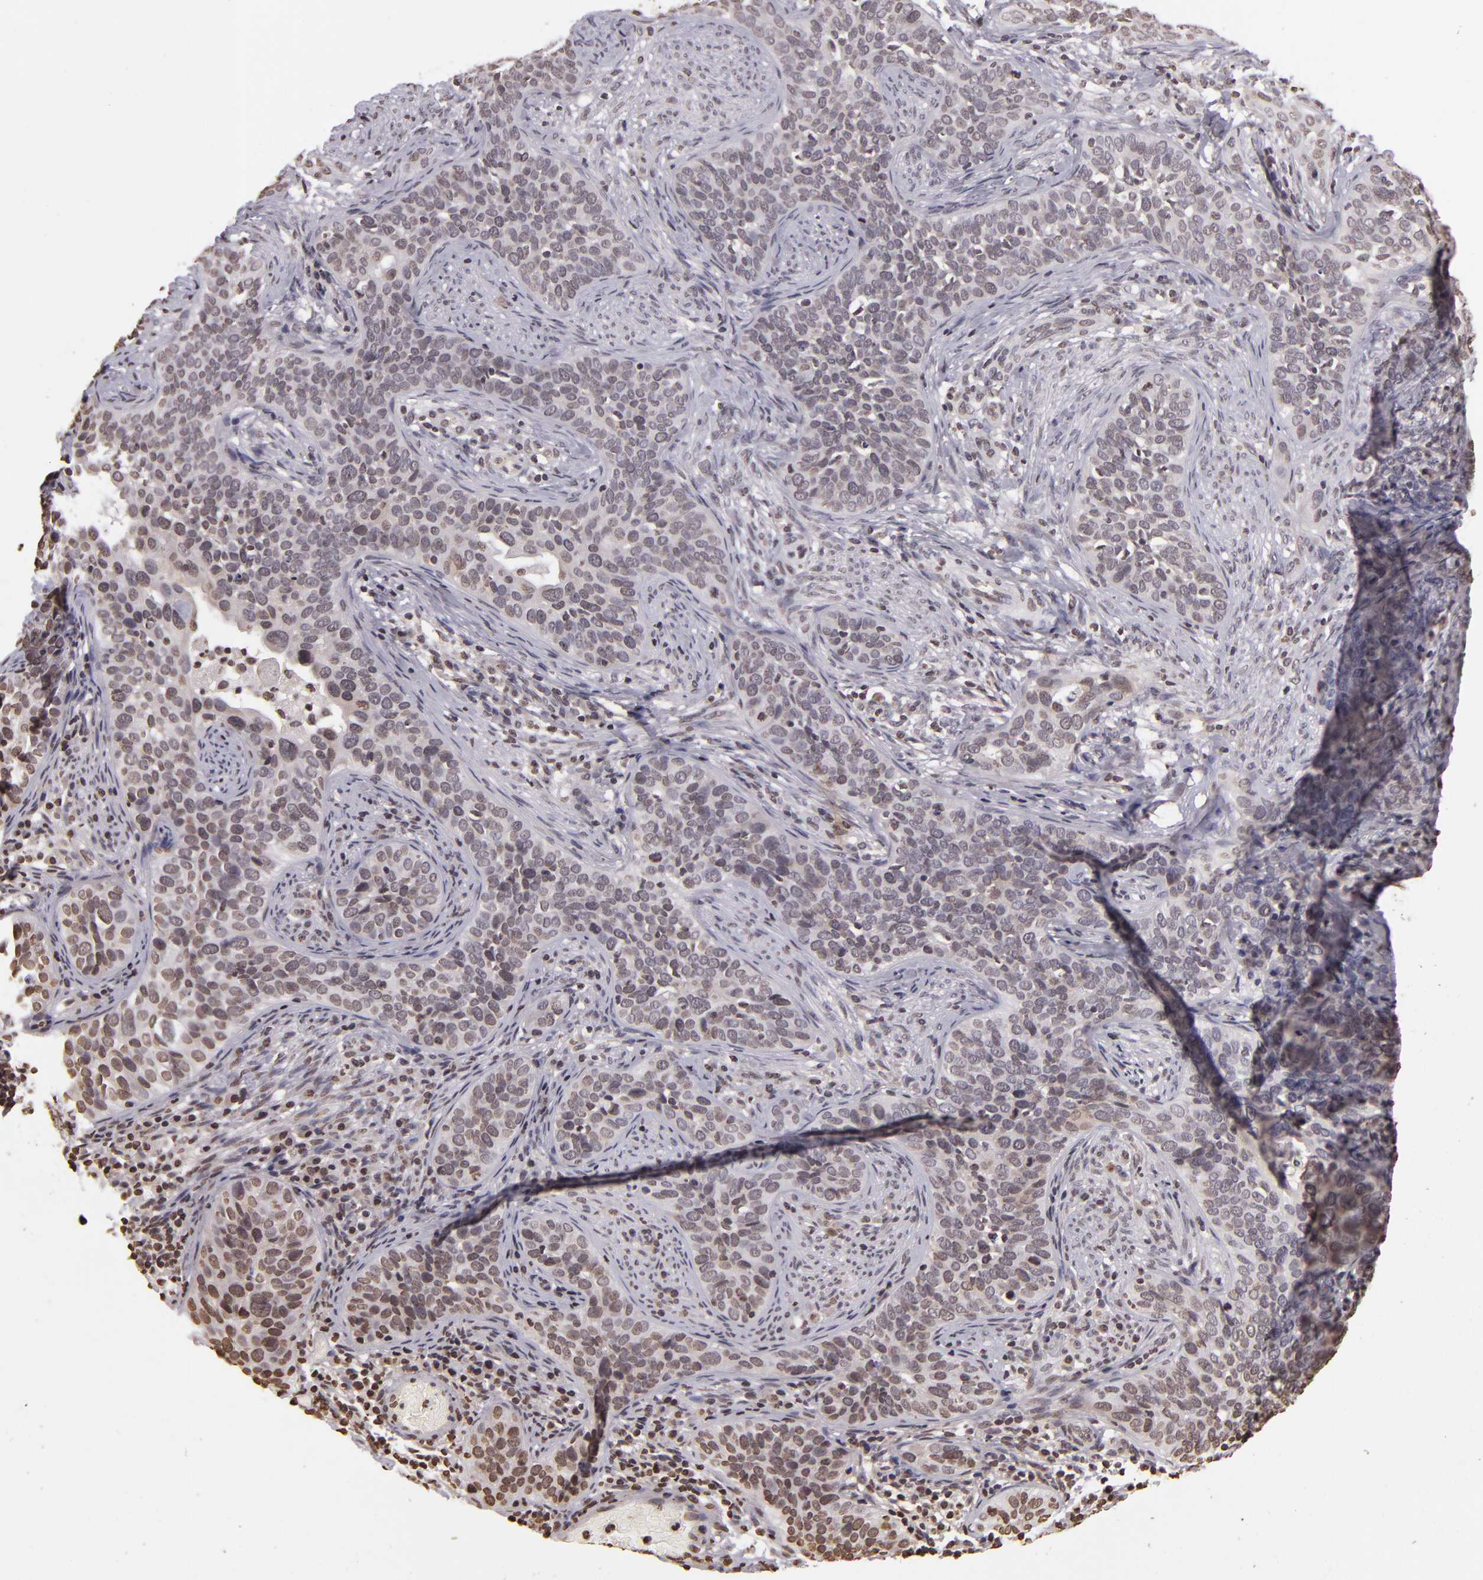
{"staining": {"intensity": "weak", "quantity": "<25%", "location": "nuclear"}, "tissue": "cervical cancer", "cell_type": "Tumor cells", "image_type": "cancer", "snomed": [{"axis": "morphology", "description": "Squamous cell carcinoma, NOS"}, {"axis": "topography", "description": "Cervix"}], "caption": "High power microscopy micrograph of an immunohistochemistry (IHC) histopathology image of cervical cancer, revealing no significant staining in tumor cells.", "gene": "THRB", "patient": {"sex": "female", "age": 31}}